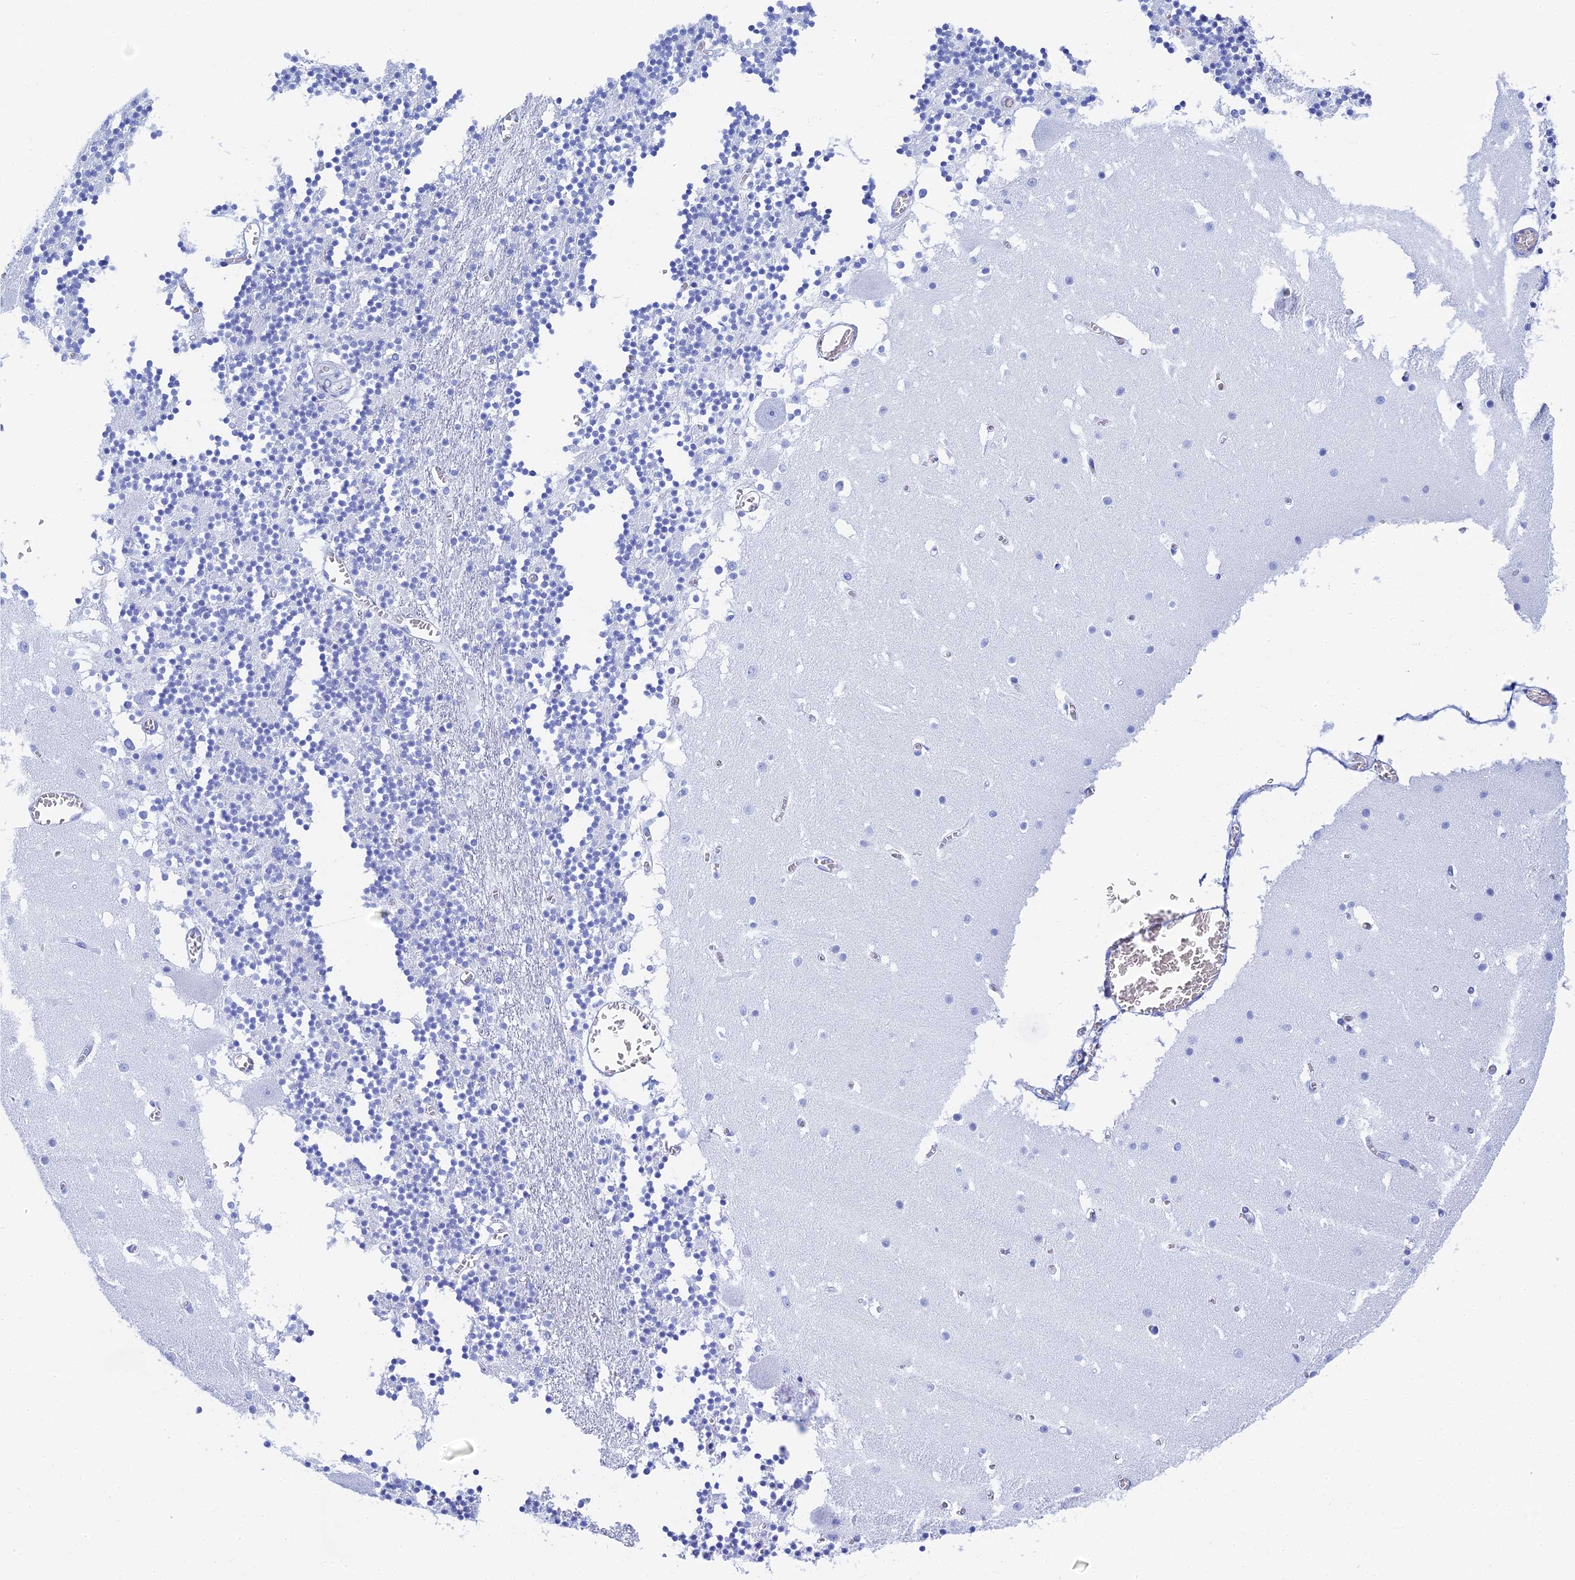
{"staining": {"intensity": "negative", "quantity": "none", "location": "none"}, "tissue": "cerebellum", "cell_type": "Cells in granular layer", "image_type": "normal", "snomed": [{"axis": "morphology", "description": "Normal tissue, NOS"}, {"axis": "topography", "description": "Cerebellum"}], "caption": "Unremarkable cerebellum was stained to show a protein in brown. There is no significant staining in cells in granular layer. (Stains: DAB (3,3'-diaminobenzidine) immunohistochemistry (IHC) with hematoxylin counter stain, Microscopy: brightfield microscopy at high magnification).", "gene": "TEX101", "patient": {"sex": "female", "age": 28}}